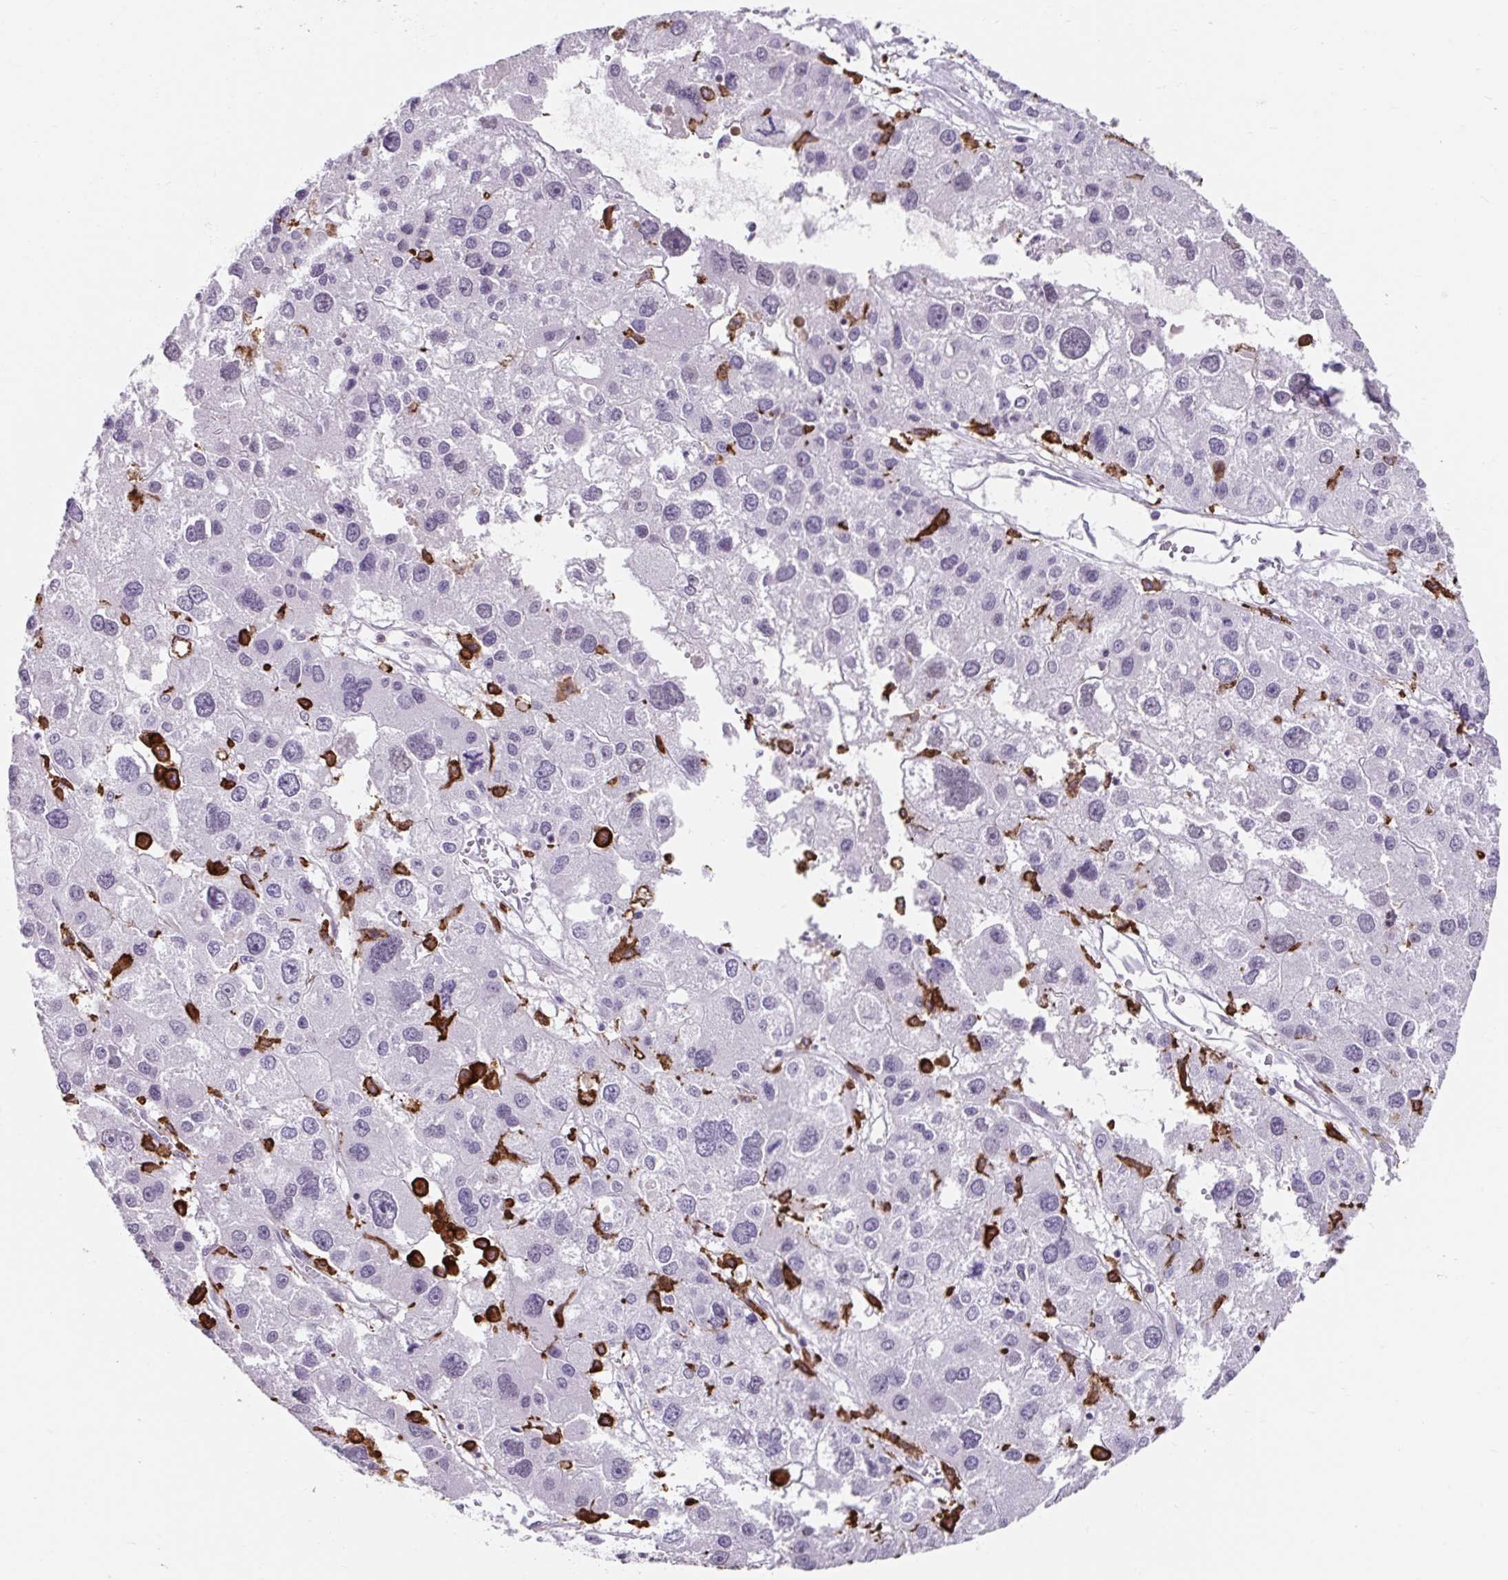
{"staining": {"intensity": "negative", "quantity": "none", "location": "none"}, "tissue": "liver cancer", "cell_type": "Tumor cells", "image_type": "cancer", "snomed": [{"axis": "morphology", "description": "Carcinoma, Hepatocellular, NOS"}, {"axis": "topography", "description": "Liver"}], "caption": "DAB (3,3'-diaminobenzidine) immunohistochemical staining of hepatocellular carcinoma (liver) reveals no significant staining in tumor cells.", "gene": "CD163", "patient": {"sex": "male", "age": 73}}